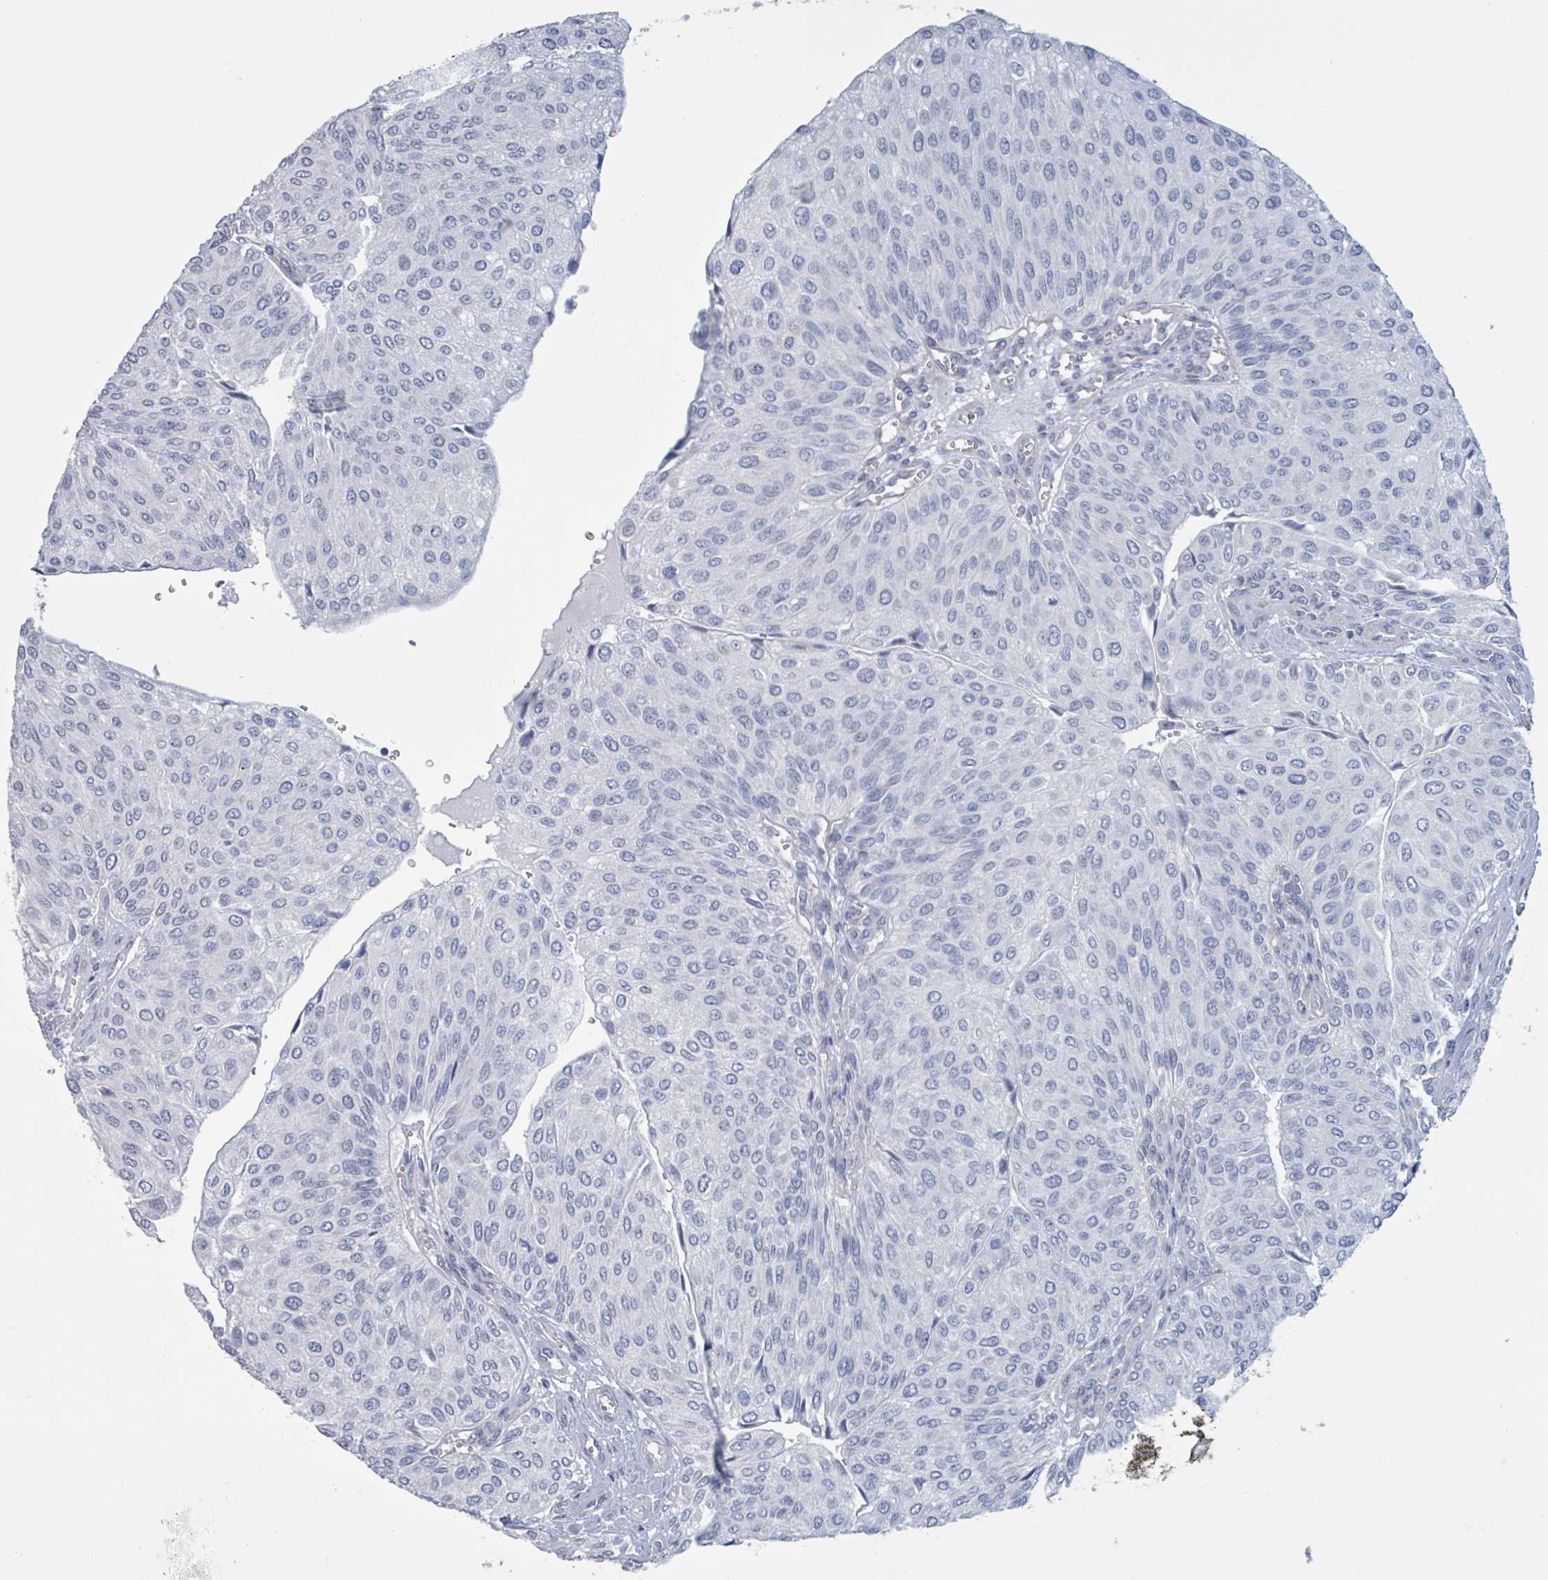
{"staining": {"intensity": "negative", "quantity": "none", "location": "none"}, "tissue": "urothelial cancer", "cell_type": "Tumor cells", "image_type": "cancer", "snomed": [{"axis": "morphology", "description": "Urothelial carcinoma, NOS"}, {"axis": "topography", "description": "Urinary bladder"}], "caption": "Tumor cells show no significant expression in transitional cell carcinoma.", "gene": "CT45A5", "patient": {"sex": "male", "age": 67}}